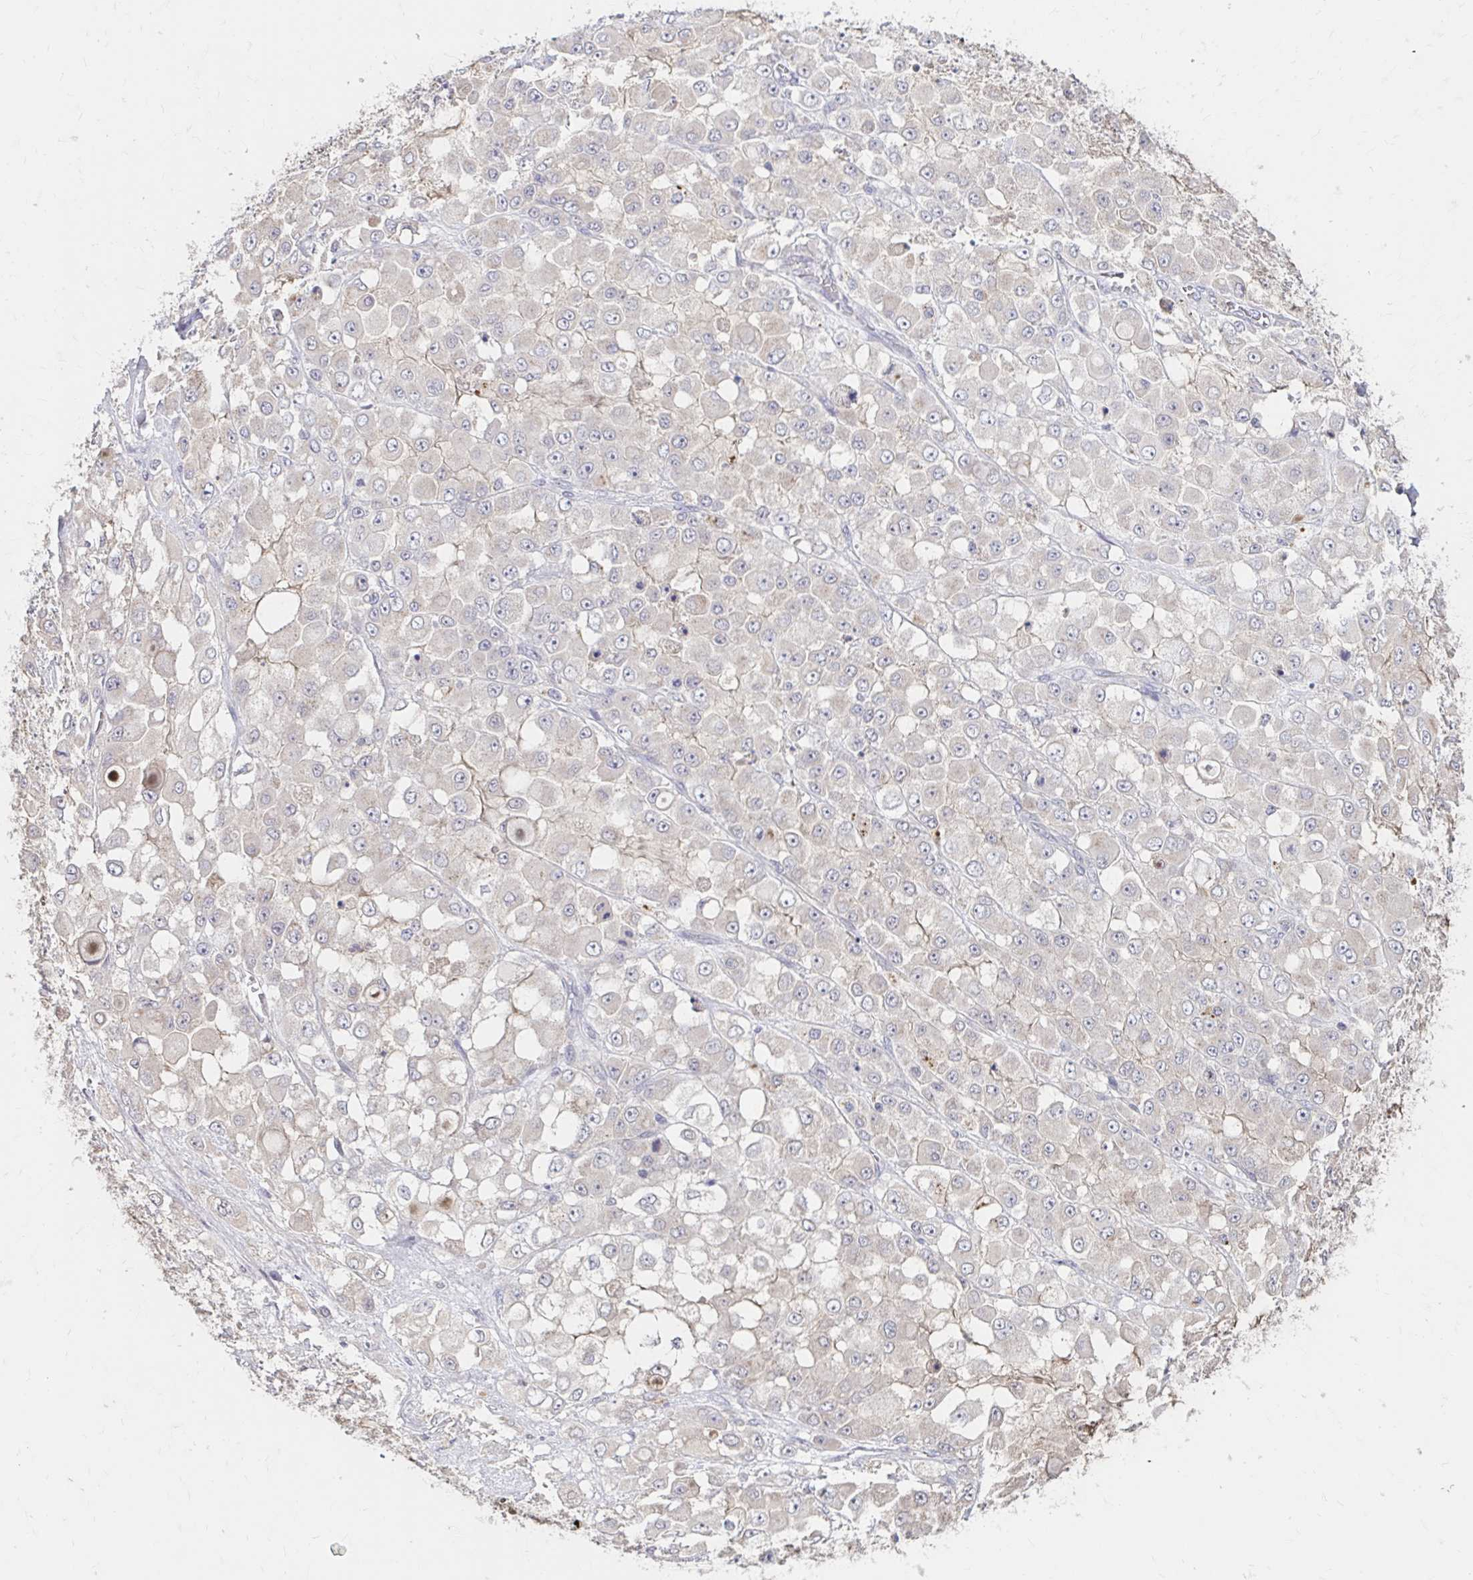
{"staining": {"intensity": "negative", "quantity": "none", "location": "none"}, "tissue": "stomach cancer", "cell_type": "Tumor cells", "image_type": "cancer", "snomed": [{"axis": "morphology", "description": "Adenocarcinoma, NOS"}, {"axis": "topography", "description": "Stomach"}], "caption": "IHC histopathology image of stomach cancer (adenocarcinoma) stained for a protein (brown), which demonstrates no expression in tumor cells. (IHC, brightfield microscopy, high magnification).", "gene": "HMGCS2", "patient": {"sex": "female", "age": 76}}